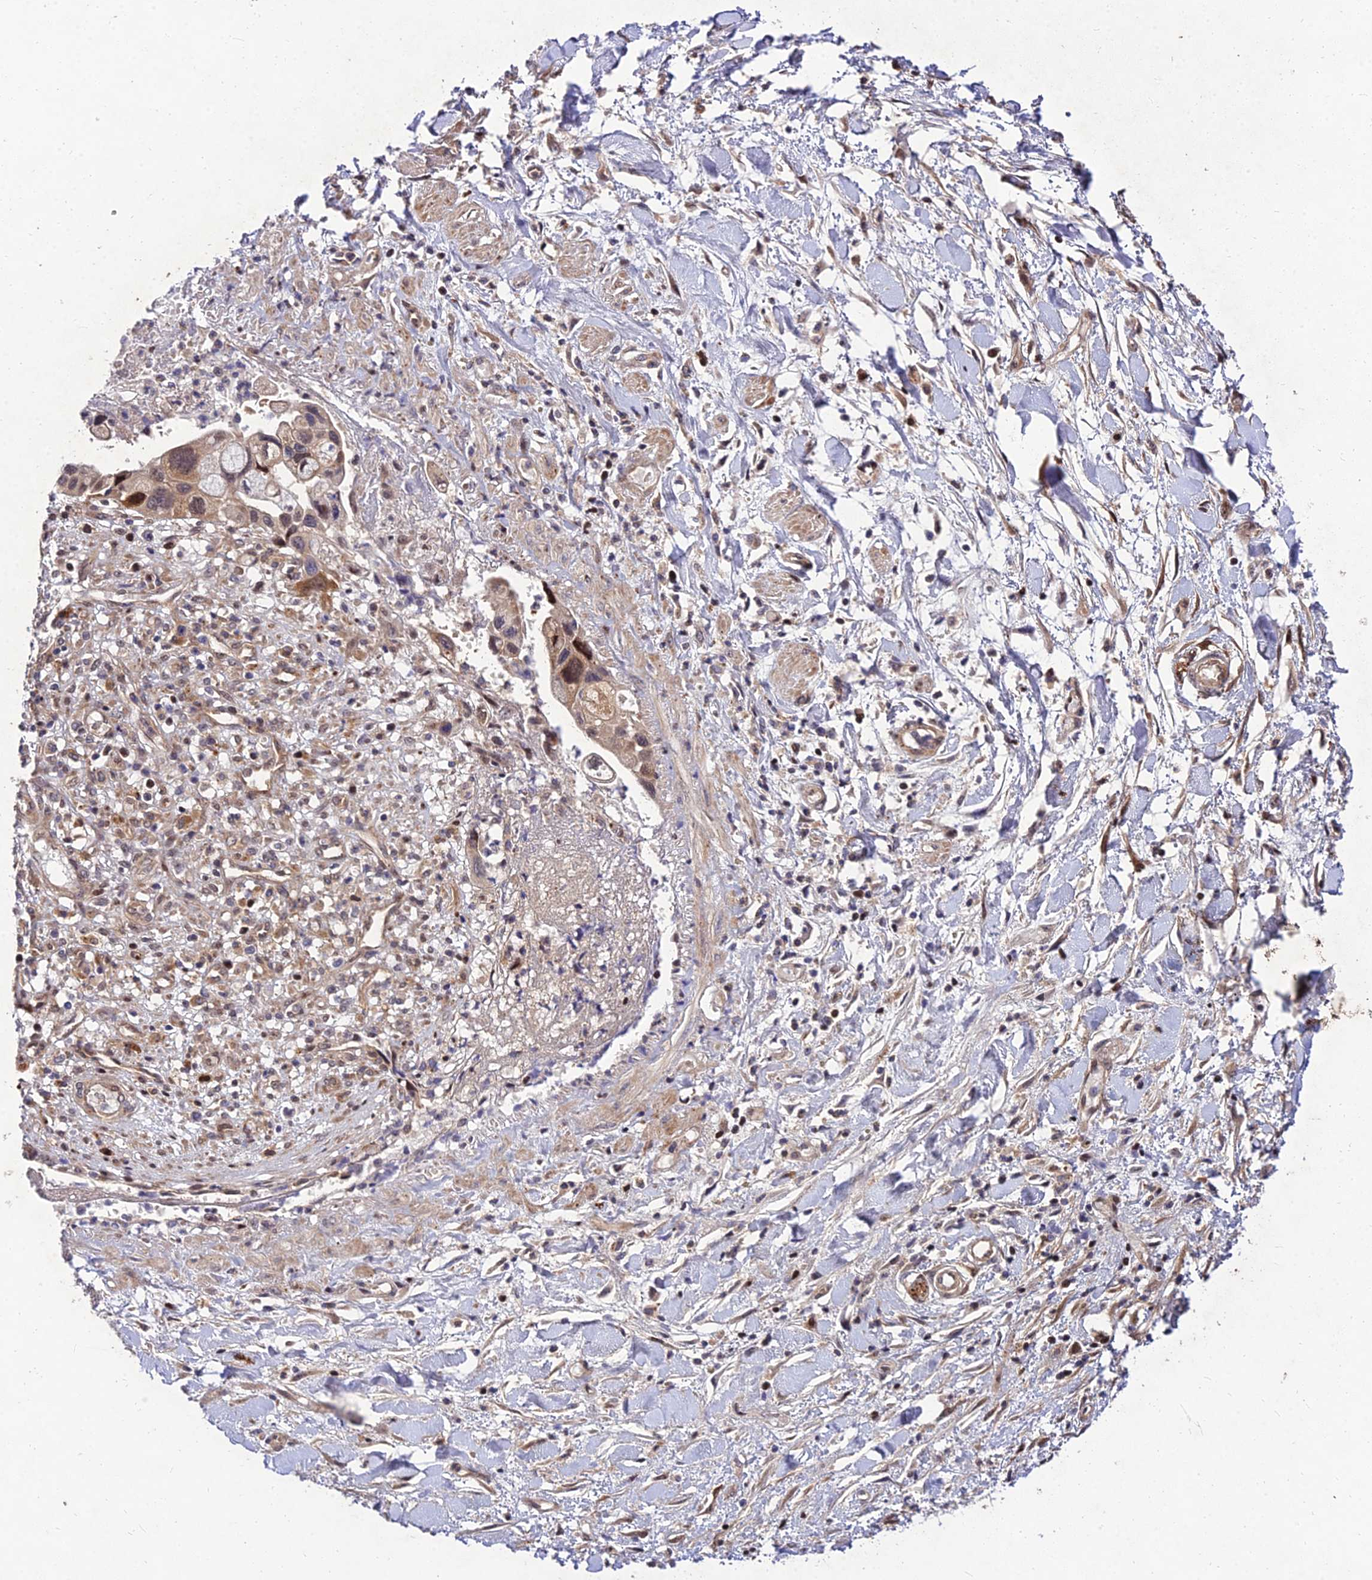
{"staining": {"intensity": "moderate", "quantity": "<25%", "location": "nuclear"}, "tissue": "pancreatic cancer", "cell_type": "Tumor cells", "image_type": "cancer", "snomed": [{"axis": "morphology", "description": "Adenocarcinoma, NOS"}, {"axis": "topography", "description": "Pancreas"}], "caption": "Pancreatic cancer (adenocarcinoma) tissue displays moderate nuclear positivity in about <25% of tumor cells (DAB (3,3'-diaminobenzidine) = brown stain, brightfield microscopy at high magnification).", "gene": "MKKS", "patient": {"sex": "female", "age": 50}}